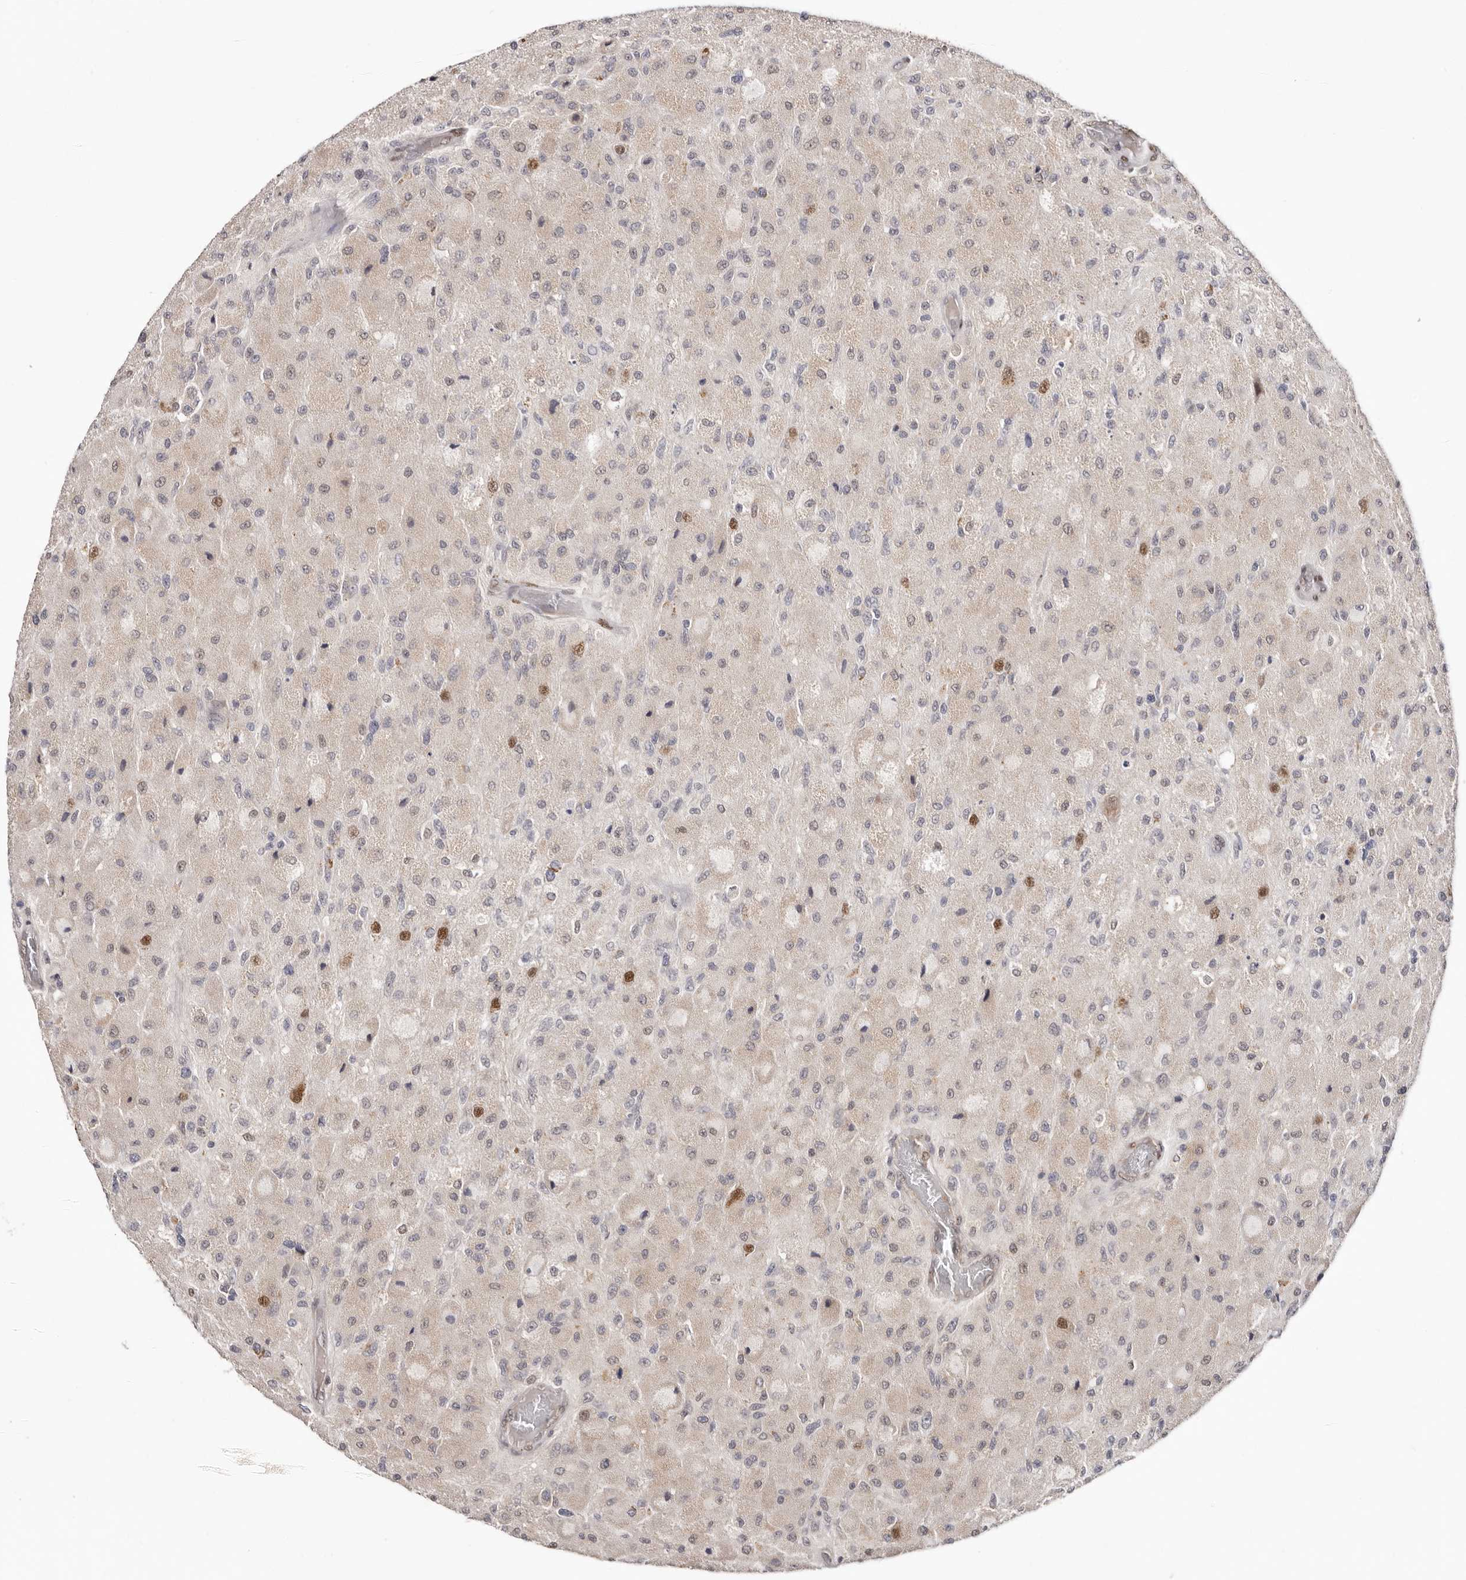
{"staining": {"intensity": "weak", "quantity": "<25%", "location": "cytoplasmic/membranous,nuclear"}, "tissue": "glioma", "cell_type": "Tumor cells", "image_type": "cancer", "snomed": [{"axis": "morphology", "description": "Normal tissue, NOS"}, {"axis": "morphology", "description": "Glioma, malignant, High grade"}, {"axis": "topography", "description": "Cerebral cortex"}], "caption": "High magnification brightfield microscopy of glioma stained with DAB (3,3'-diaminobenzidine) (brown) and counterstained with hematoxylin (blue): tumor cells show no significant expression.", "gene": "SMAD7", "patient": {"sex": "male", "age": 77}}